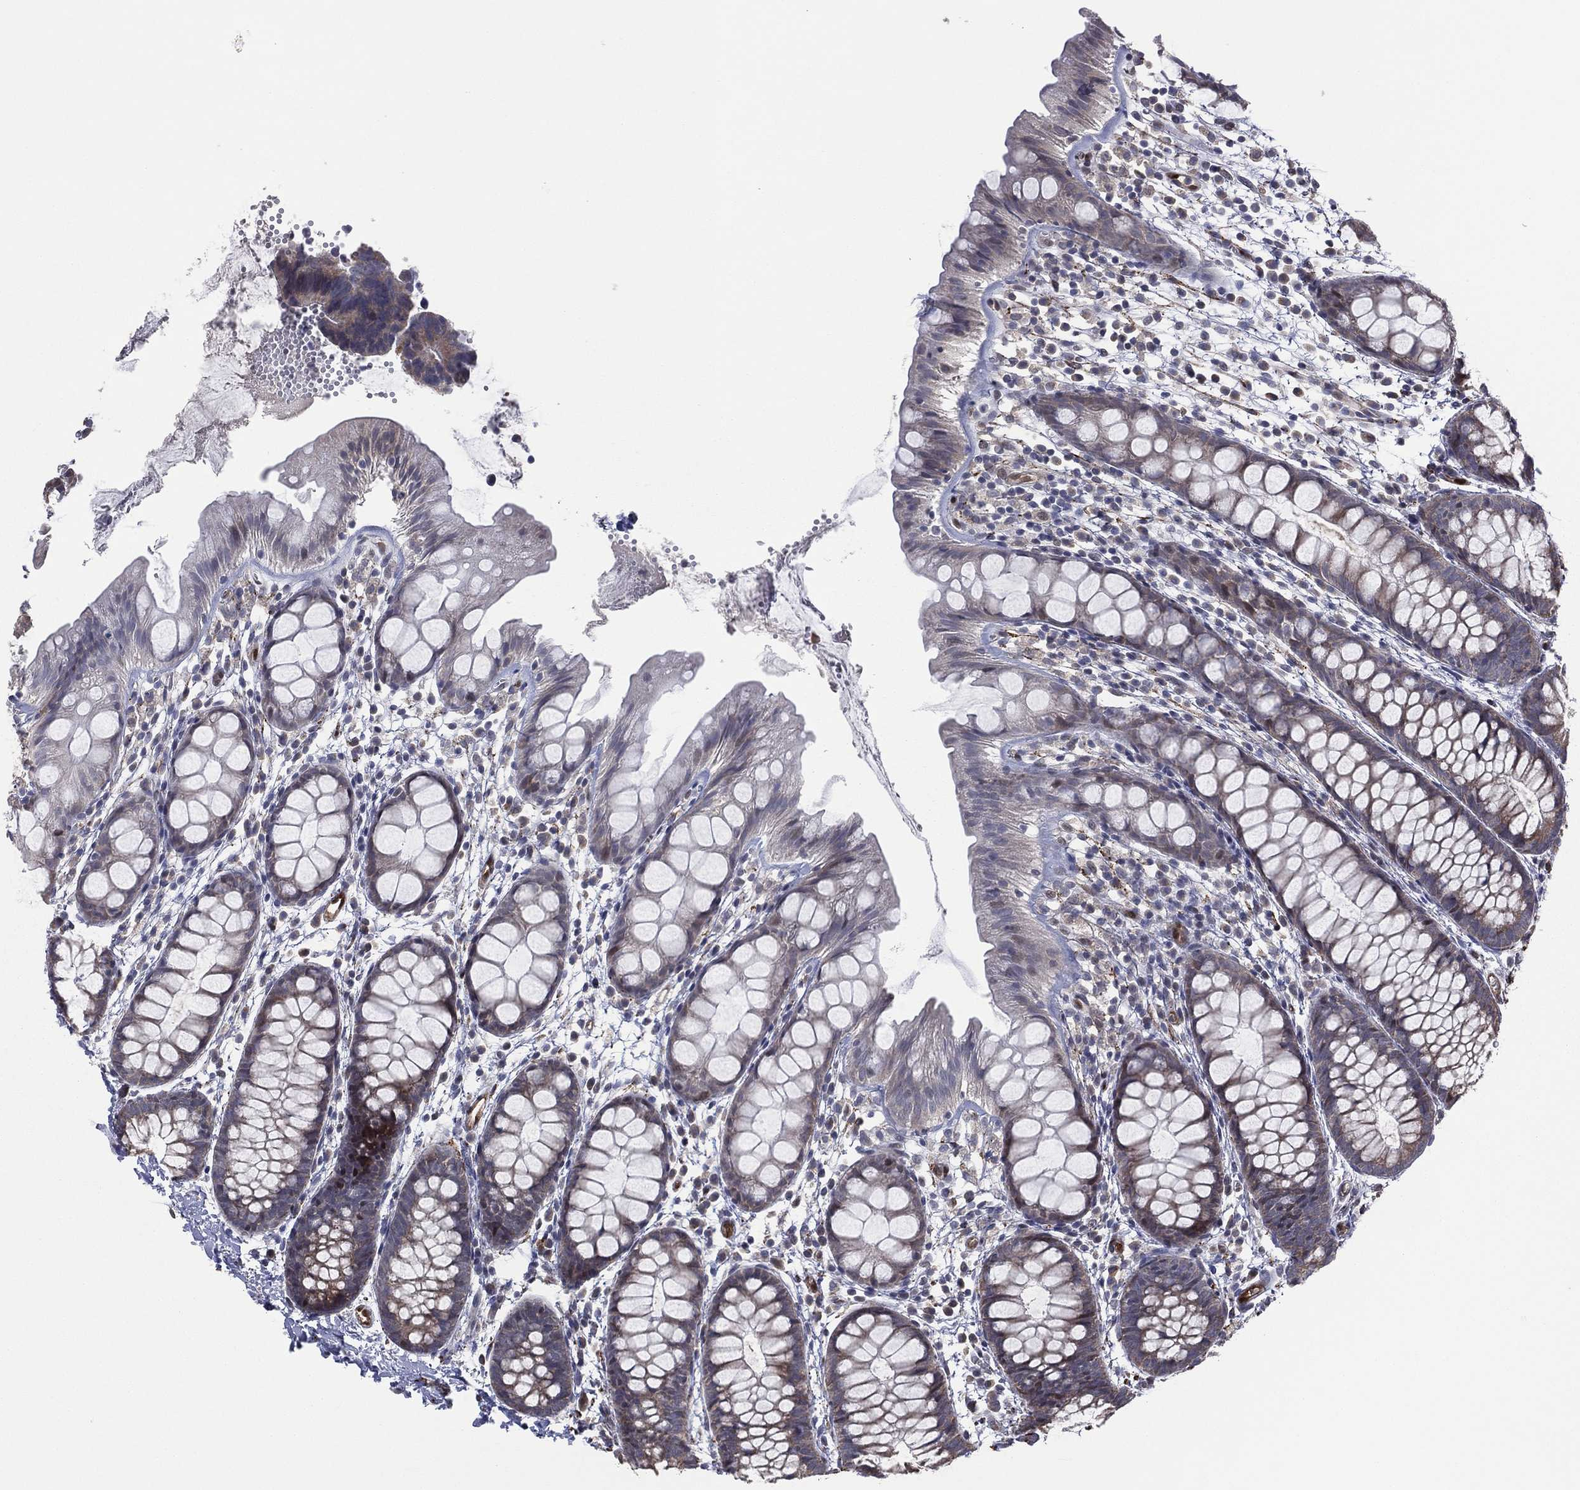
{"staining": {"intensity": "strong", "quantity": "25%-75%", "location": "cytoplasmic/membranous,nuclear"}, "tissue": "rectum", "cell_type": "Glandular cells", "image_type": "normal", "snomed": [{"axis": "morphology", "description": "Normal tissue, NOS"}, {"axis": "topography", "description": "Rectum"}], "caption": "Immunohistochemistry (IHC) of normal rectum displays high levels of strong cytoplasmic/membranous,nuclear staining in approximately 25%-75% of glandular cells. (Stains: DAB in brown, nuclei in blue, Microscopy: brightfield microscopy at high magnification).", "gene": "SNCG", "patient": {"sex": "male", "age": 57}}